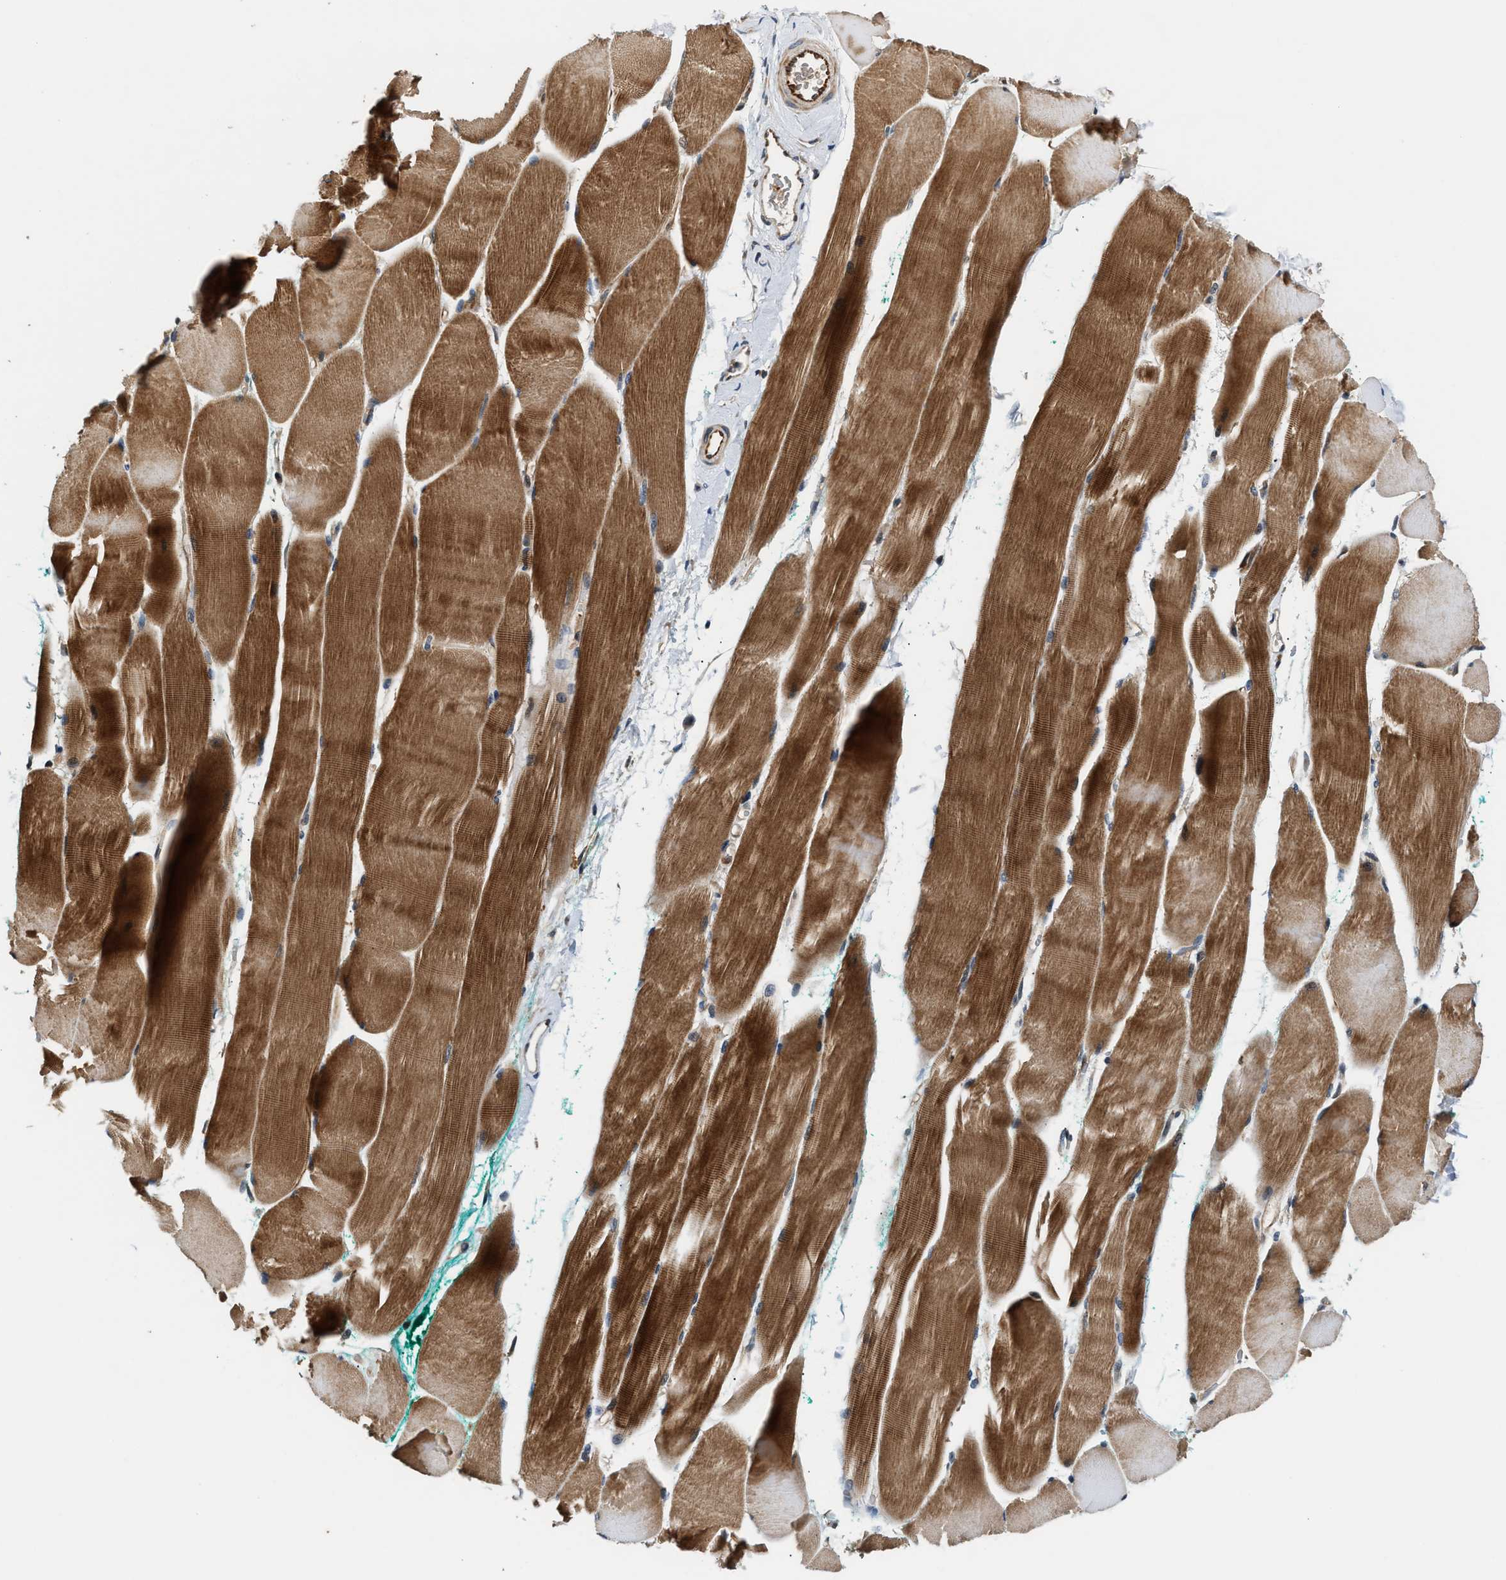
{"staining": {"intensity": "moderate", "quantity": ">75%", "location": "cytoplasmic/membranous"}, "tissue": "skeletal muscle", "cell_type": "Myocytes", "image_type": "normal", "snomed": [{"axis": "morphology", "description": "Normal tissue, NOS"}, {"axis": "morphology", "description": "Squamous cell carcinoma, NOS"}, {"axis": "topography", "description": "Skeletal muscle"}], "caption": "A medium amount of moderate cytoplasmic/membranous staining is identified in approximately >75% of myocytes in normal skeletal muscle.", "gene": "TUT7", "patient": {"sex": "male", "age": 51}}